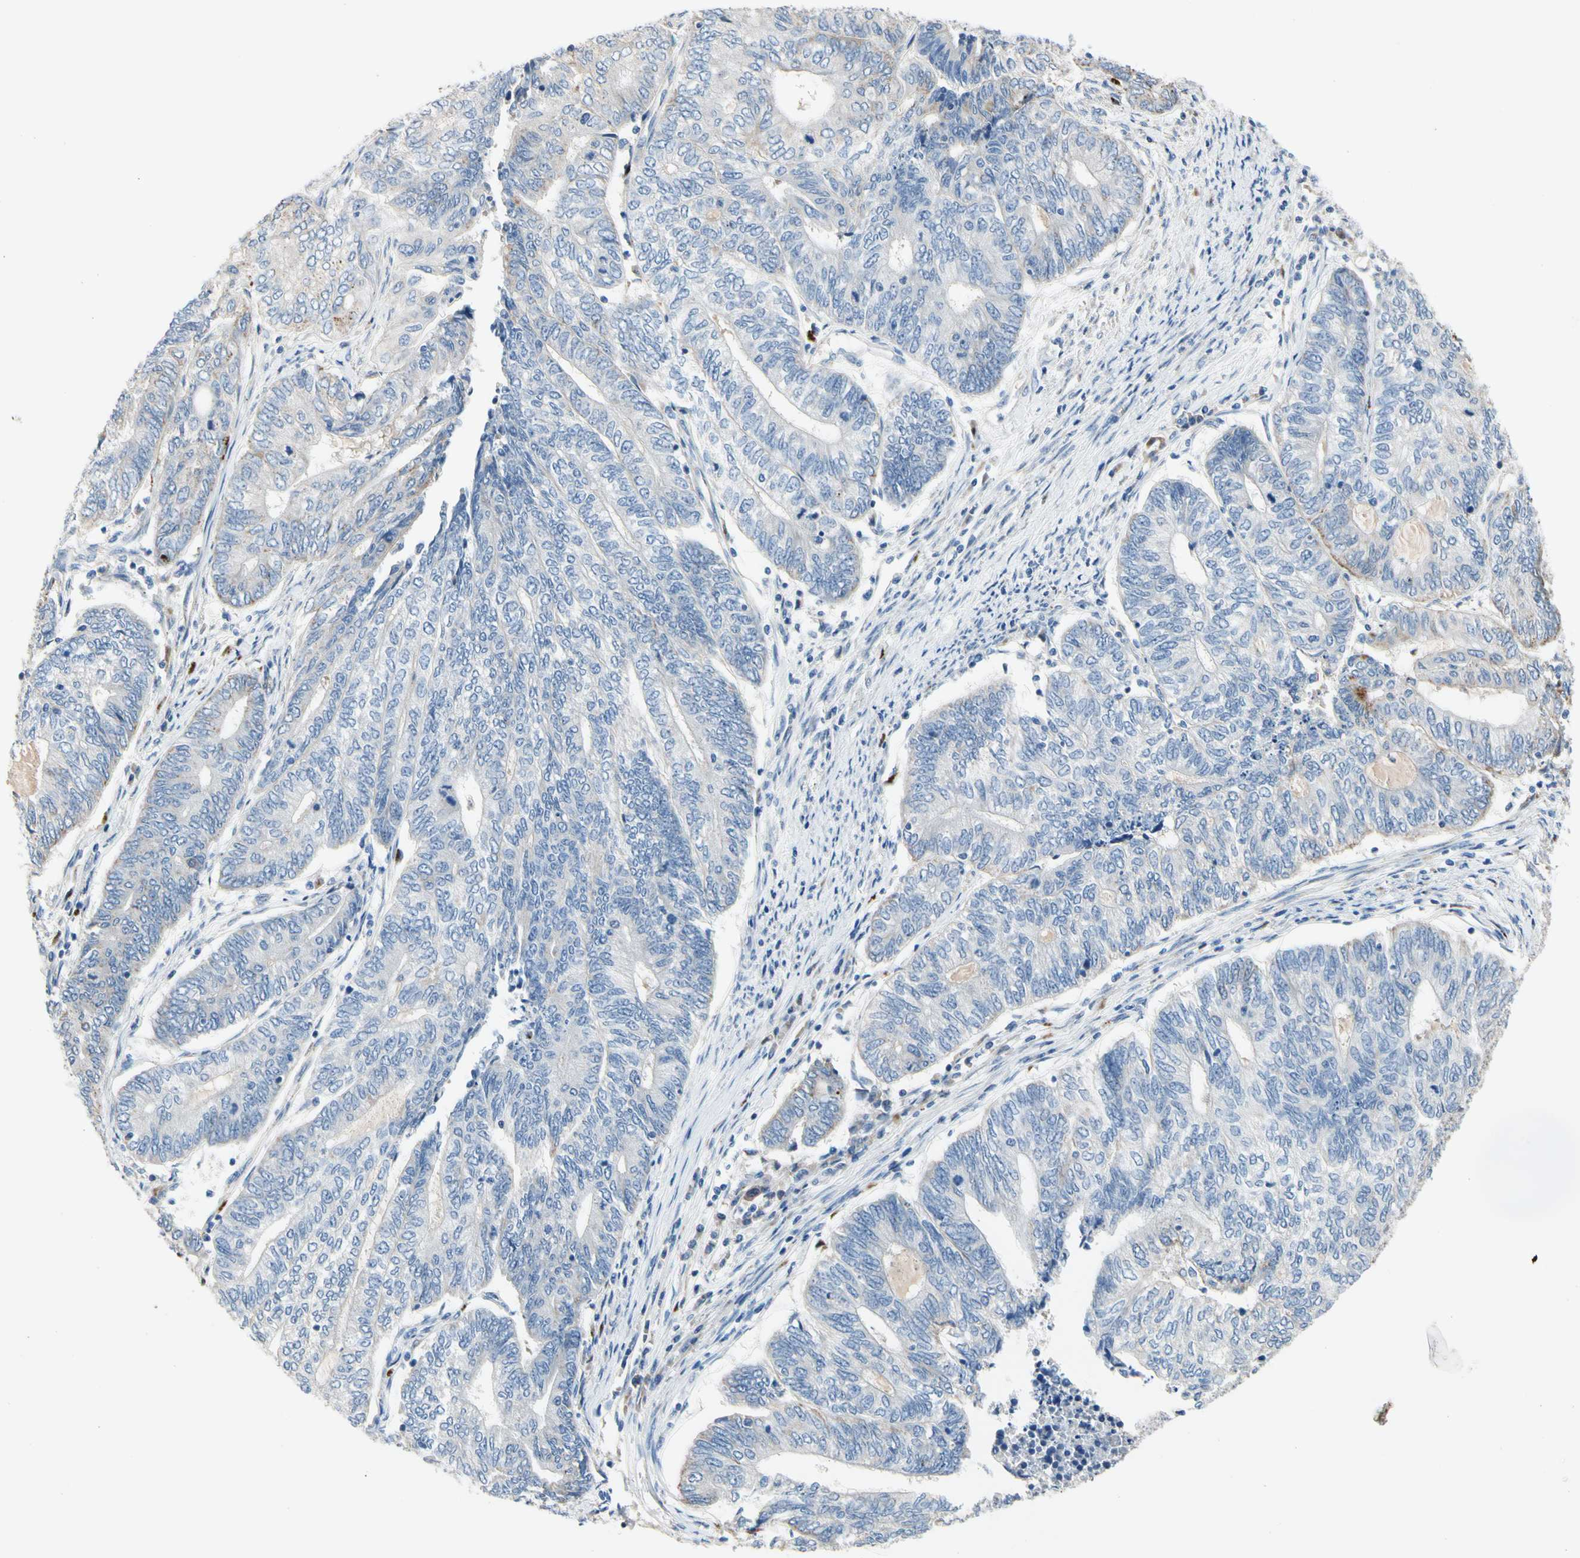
{"staining": {"intensity": "negative", "quantity": "none", "location": "none"}, "tissue": "endometrial cancer", "cell_type": "Tumor cells", "image_type": "cancer", "snomed": [{"axis": "morphology", "description": "Adenocarcinoma, NOS"}, {"axis": "topography", "description": "Uterus"}, {"axis": "topography", "description": "Endometrium"}], "caption": "A high-resolution image shows immunohistochemistry staining of endometrial adenocarcinoma, which displays no significant positivity in tumor cells.", "gene": "RETSAT", "patient": {"sex": "female", "age": 70}}